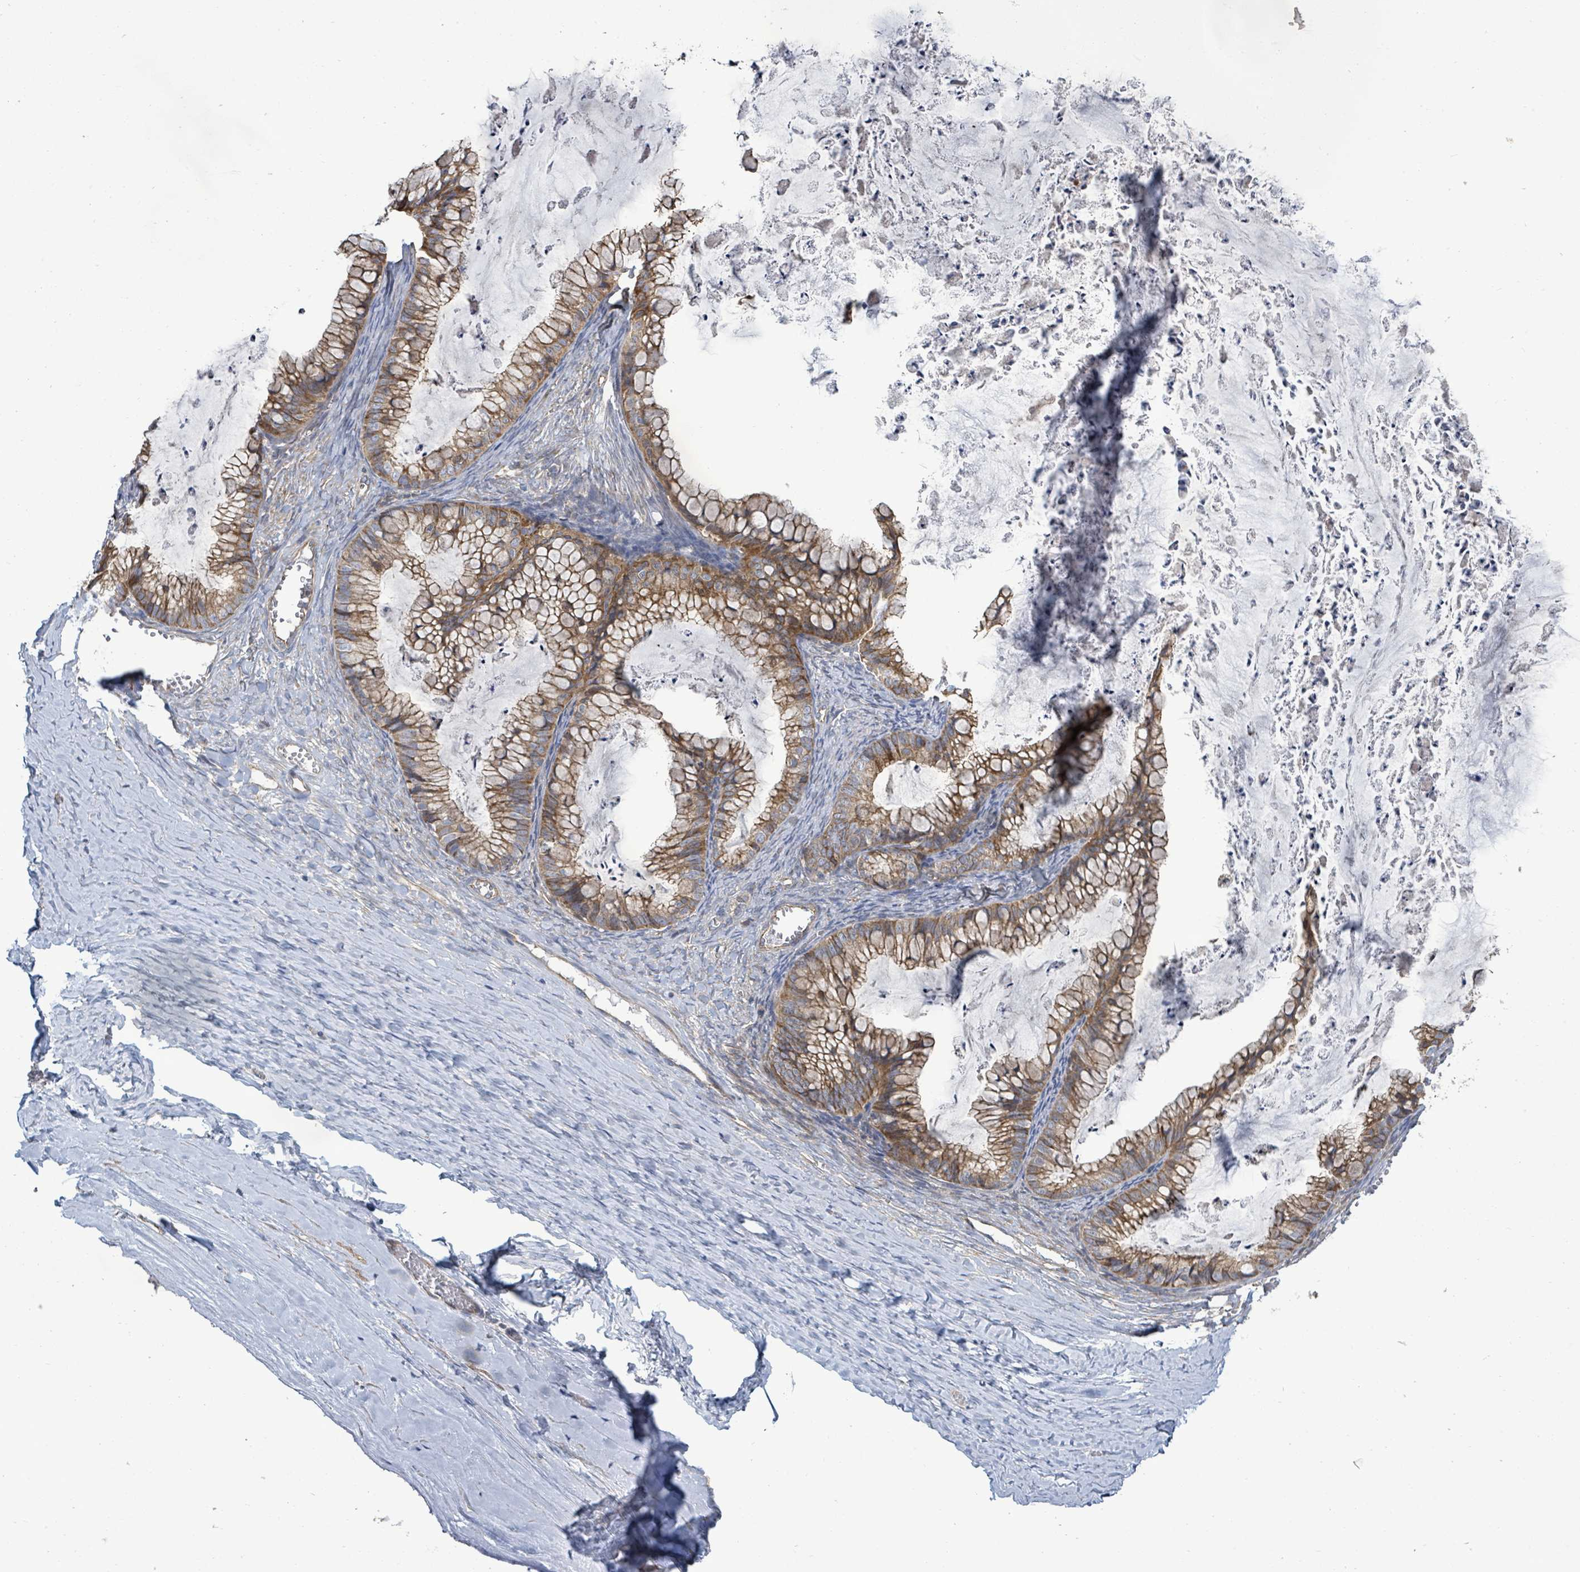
{"staining": {"intensity": "moderate", "quantity": ">75%", "location": "cytoplasmic/membranous"}, "tissue": "ovarian cancer", "cell_type": "Tumor cells", "image_type": "cancer", "snomed": [{"axis": "morphology", "description": "Cystadenocarcinoma, mucinous, NOS"}, {"axis": "topography", "description": "Ovary"}], "caption": "Brown immunohistochemical staining in human ovarian cancer demonstrates moderate cytoplasmic/membranous staining in about >75% of tumor cells.", "gene": "KBTBD11", "patient": {"sex": "female", "age": 35}}